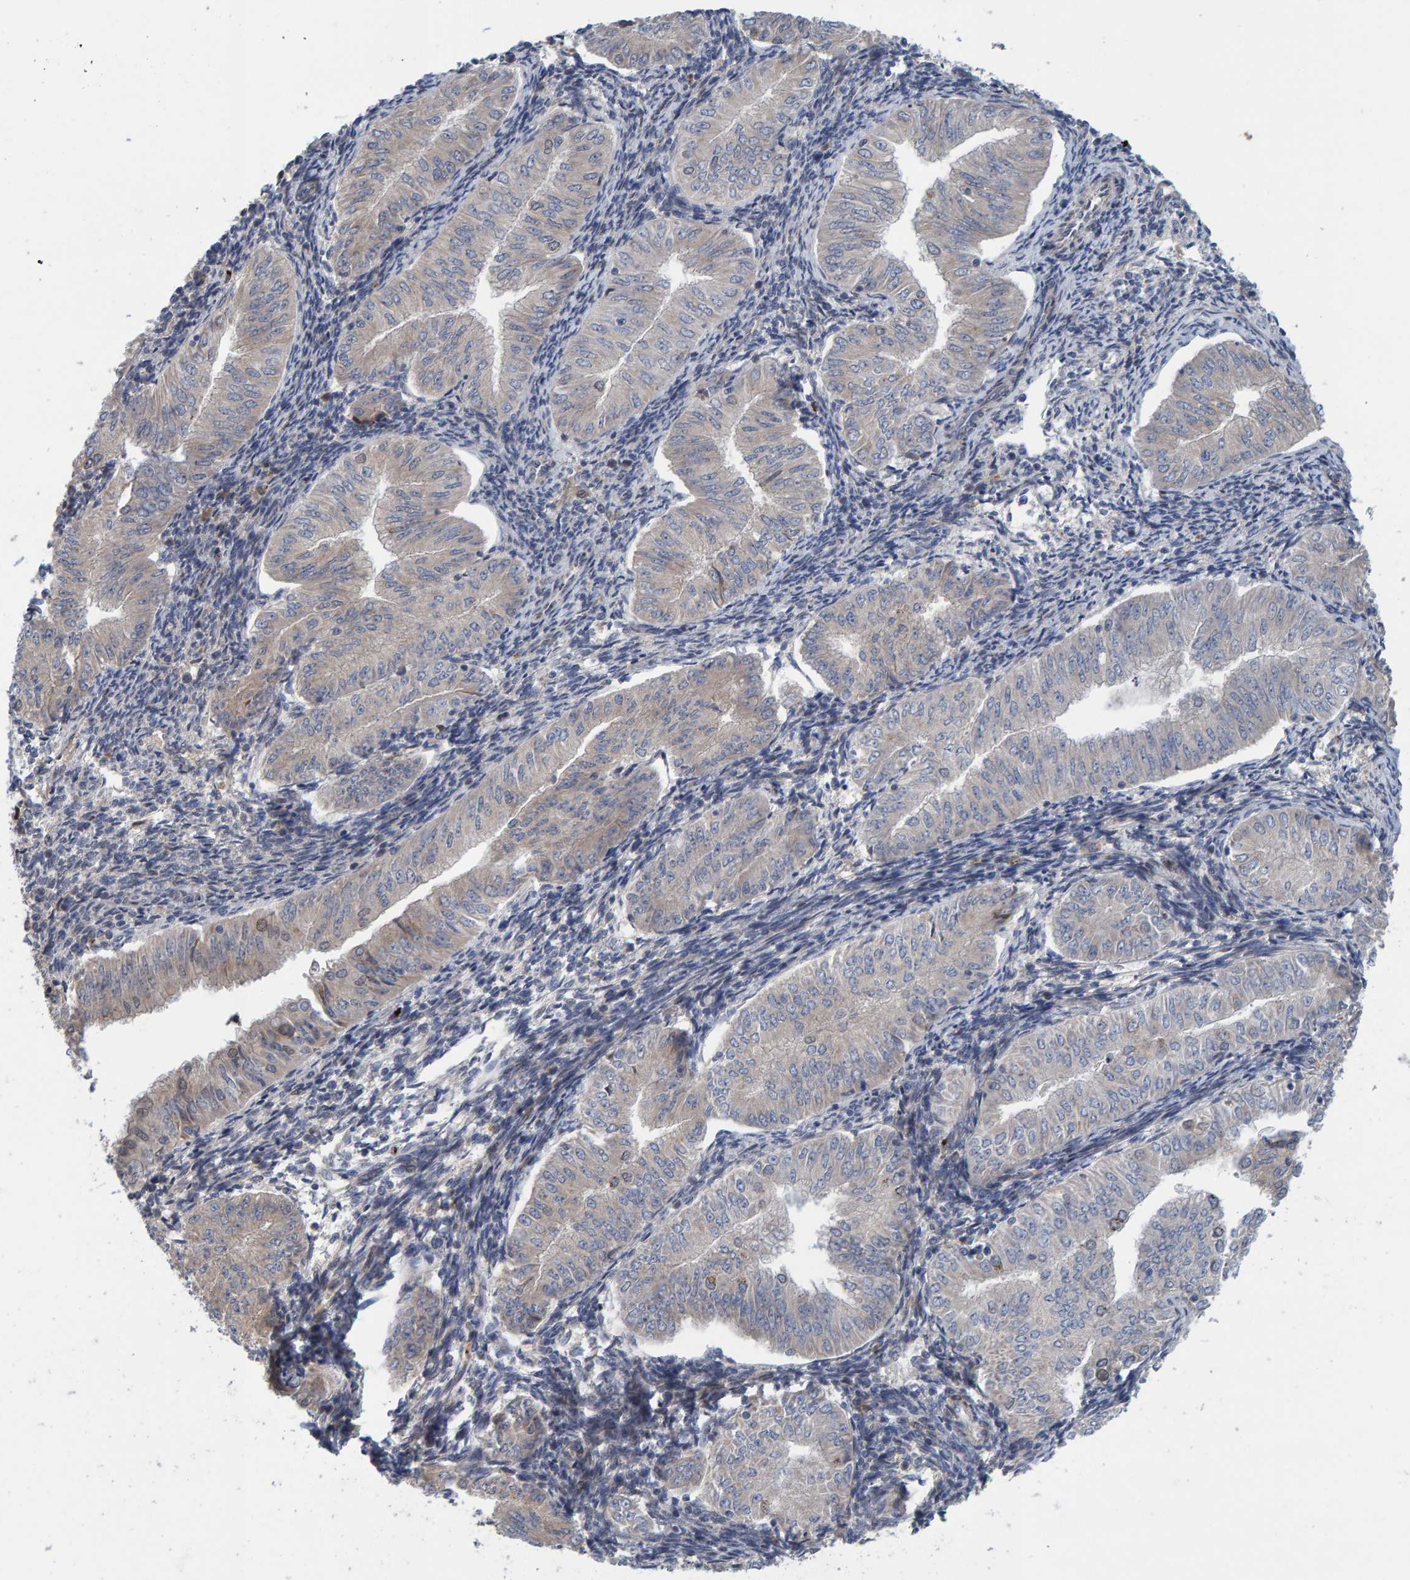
{"staining": {"intensity": "negative", "quantity": "none", "location": "none"}, "tissue": "endometrial cancer", "cell_type": "Tumor cells", "image_type": "cancer", "snomed": [{"axis": "morphology", "description": "Normal tissue, NOS"}, {"axis": "morphology", "description": "Adenocarcinoma, NOS"}, {"axis": "topography", "description": "Endometrium"}], "caption": "A high-resolution photomicrograph shows IHC staining of endometrial cancer, which demonstrates no significant expression in tumor cells. (DAB immunohistochemistry, high magnification).", "gene": "MFSD6L", "patient": {"sex": "female", "age": 53}}